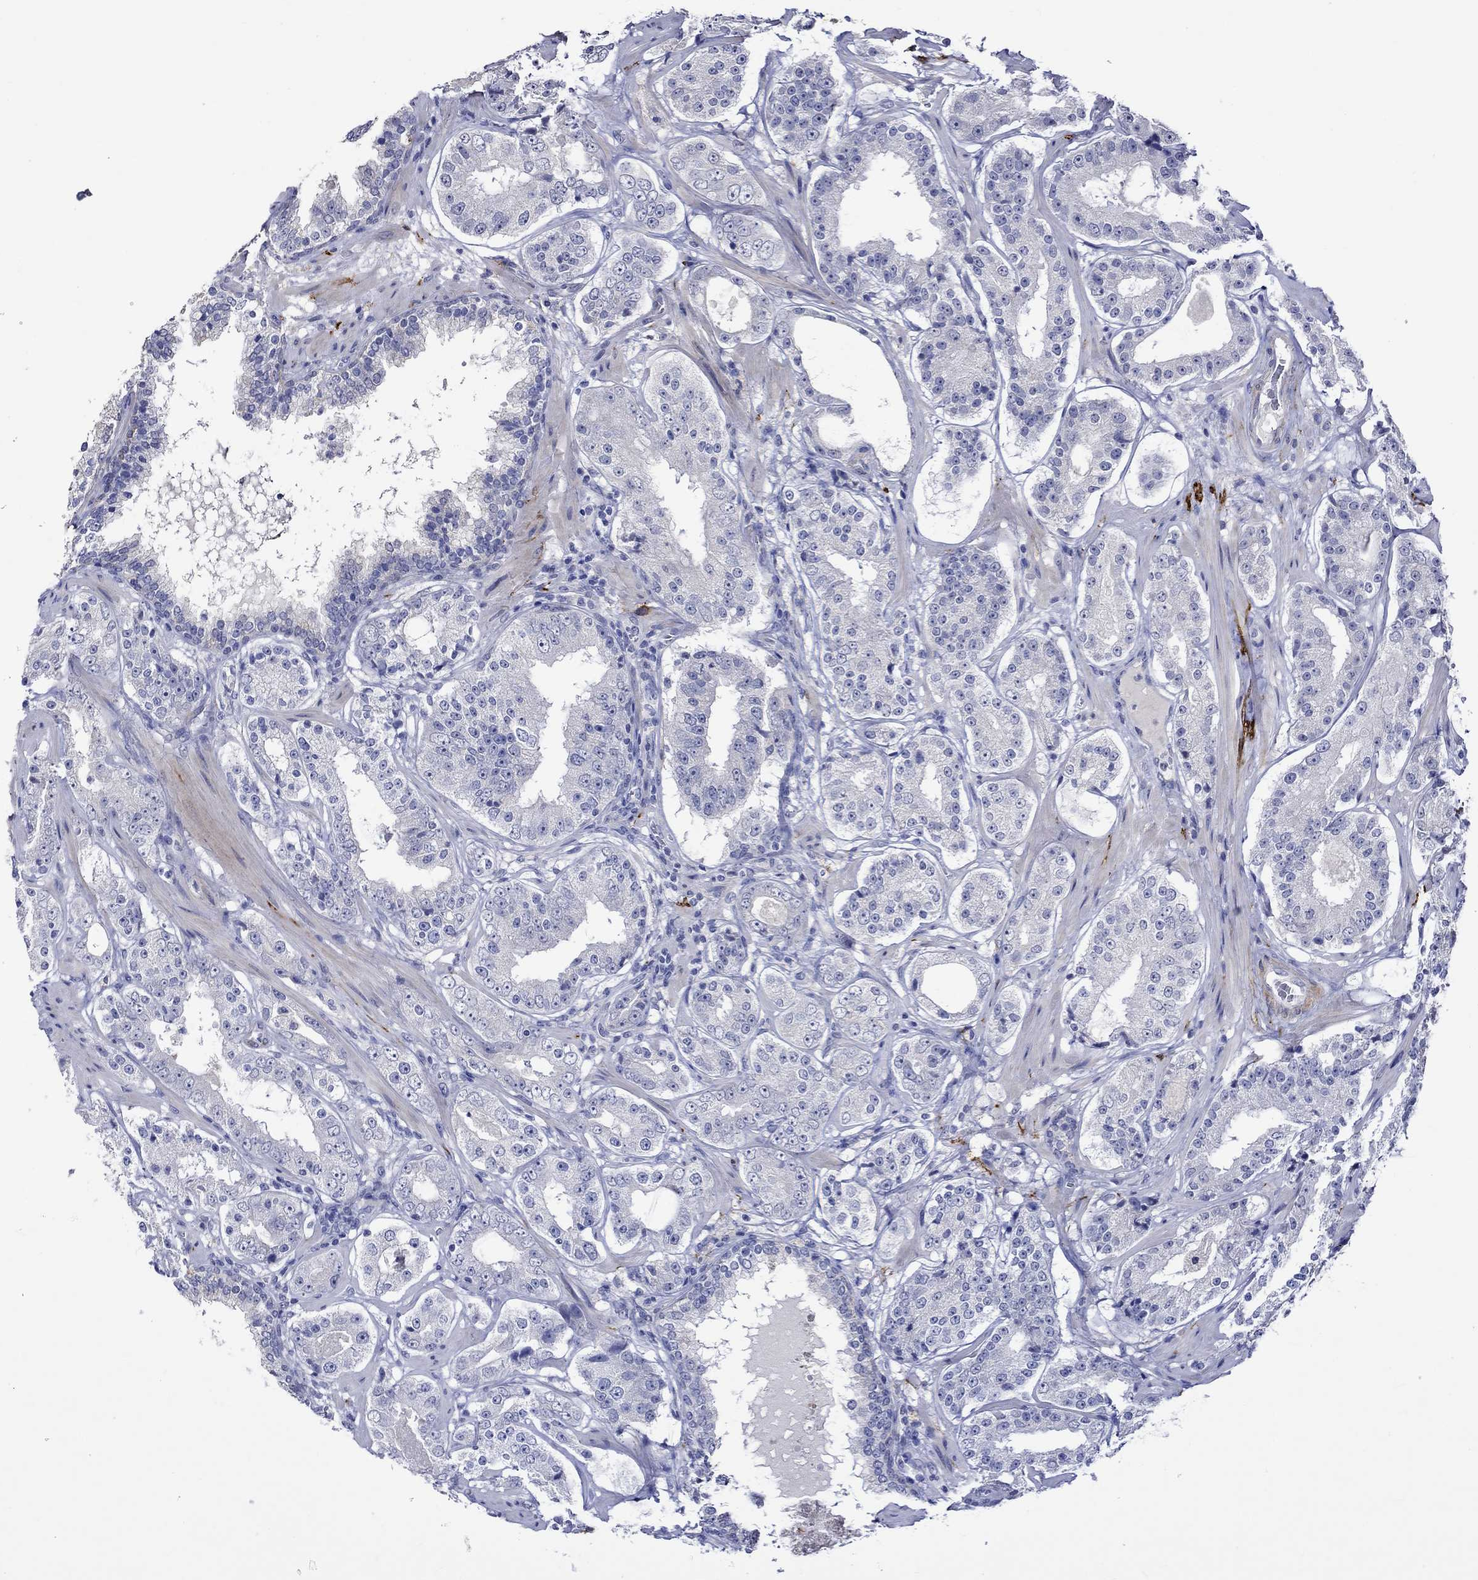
{"staining": {"intensity": "negative", "quantity": "none", "location": "none"}, "tissue": "prostate cancer", "cell_type": "Tumor cells", "image_type": "cancer", "snomed": [{"axis": "morphology", "description": "Adenocarcinoma, Low grade"}, {"axis": "topography", "description": "Prostate"}], "caption": "Prostate cancer (adenocarcinoma (low-grade)) was stained to show a protein in brown. There is no significant positivity in tumor cells.", "gene": "CRYAB", "patient": {"sex": "male", "age": 60}}